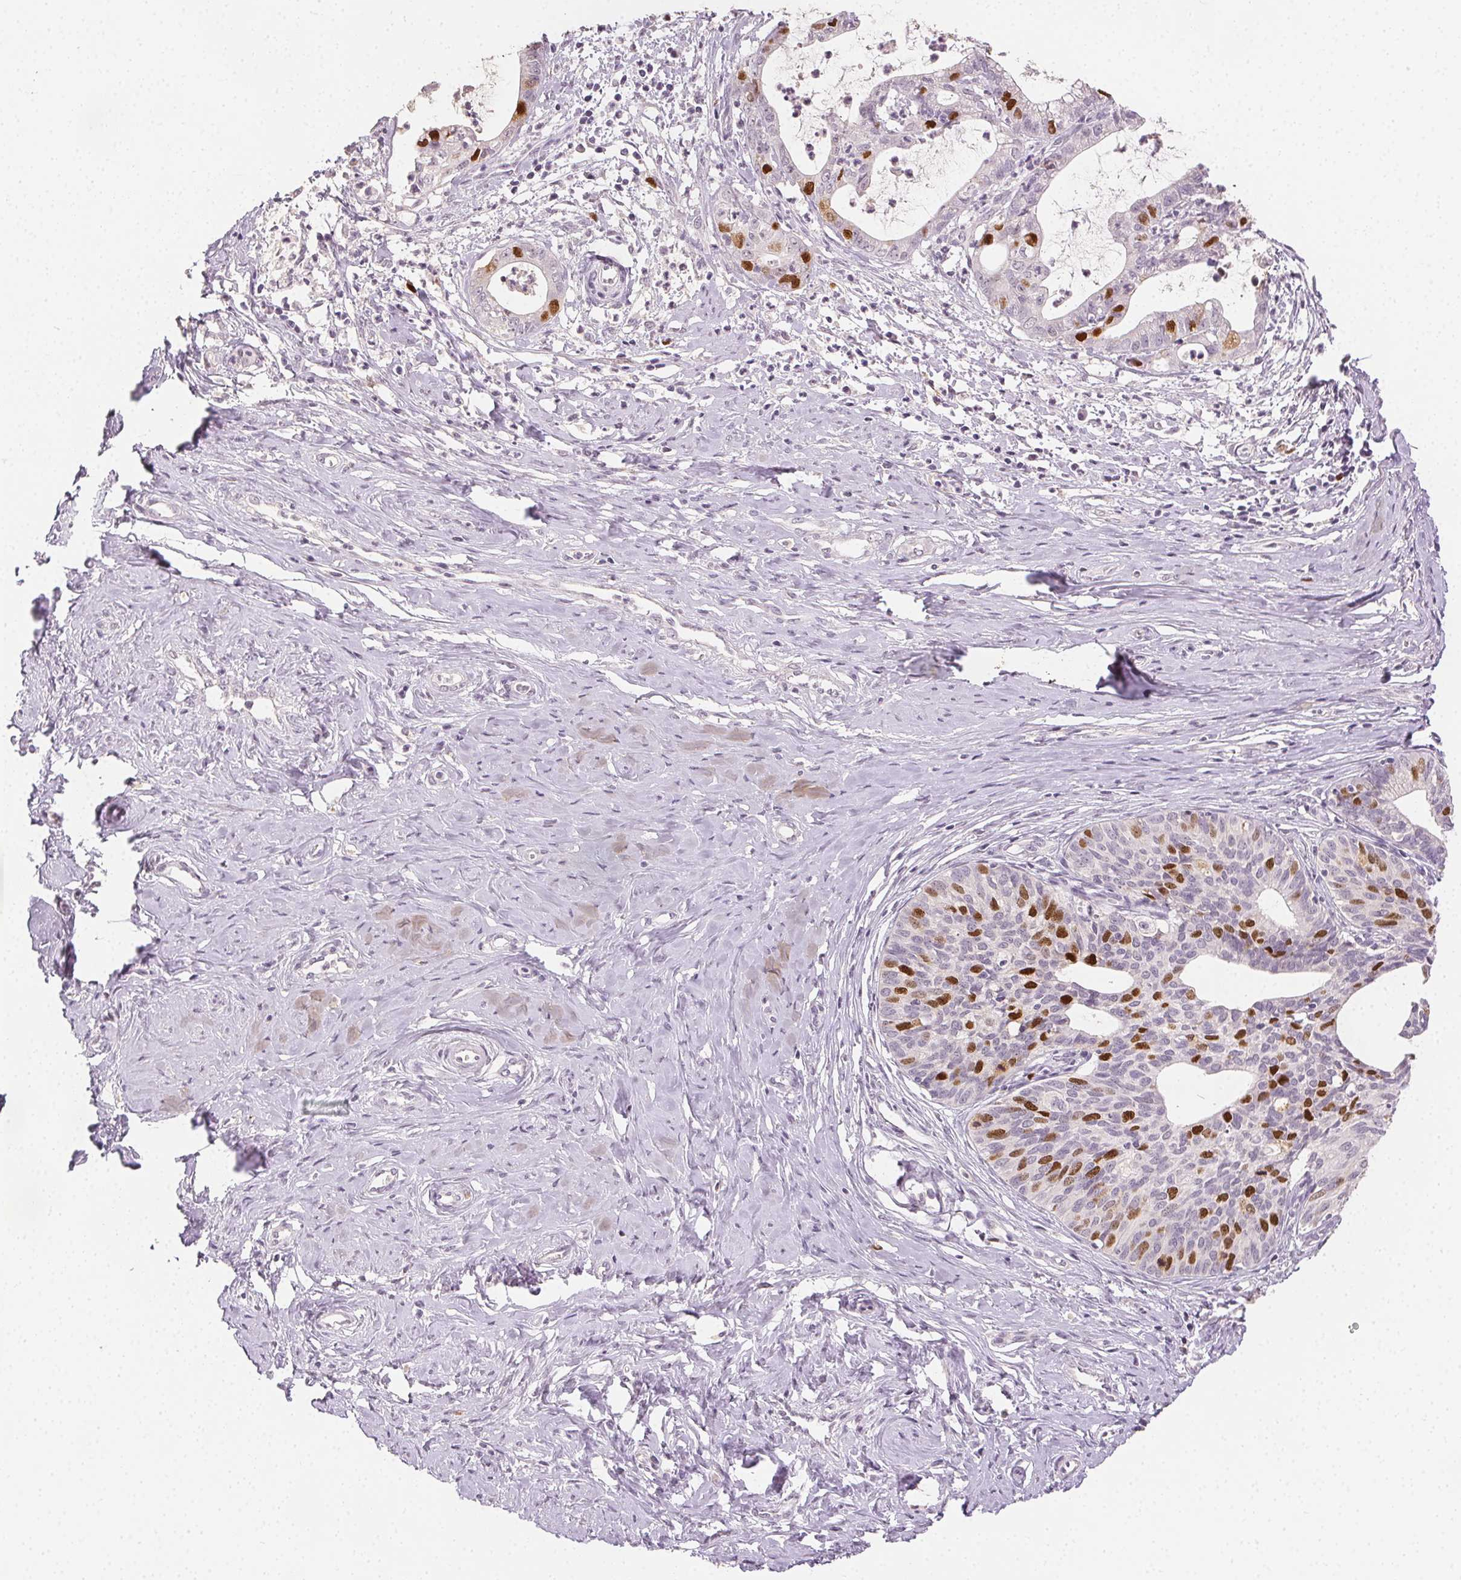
{"staining": {"intensity": "moderate", "quantity": "<25%", "location": "nuclear"}, "tissue": "cervical cancer", "cell_type": "Tumor cells", "image_type": "cancer", "snomed": [{"axis": "morphology", "description": "Normal tissue, NOS"}, {"axis": "morphology", "description": "Adenocarcinoma, NOS"}, {"axis": "topography", "description": "Cervix"}], "caption": "About <25% of tumor cells in human cervical cancer reveal moderate nuclear protein staining as visualized by brown immunohistochemical staining.", "gene": "ANLN", "patient": {"sex": "female", "age": 38}}